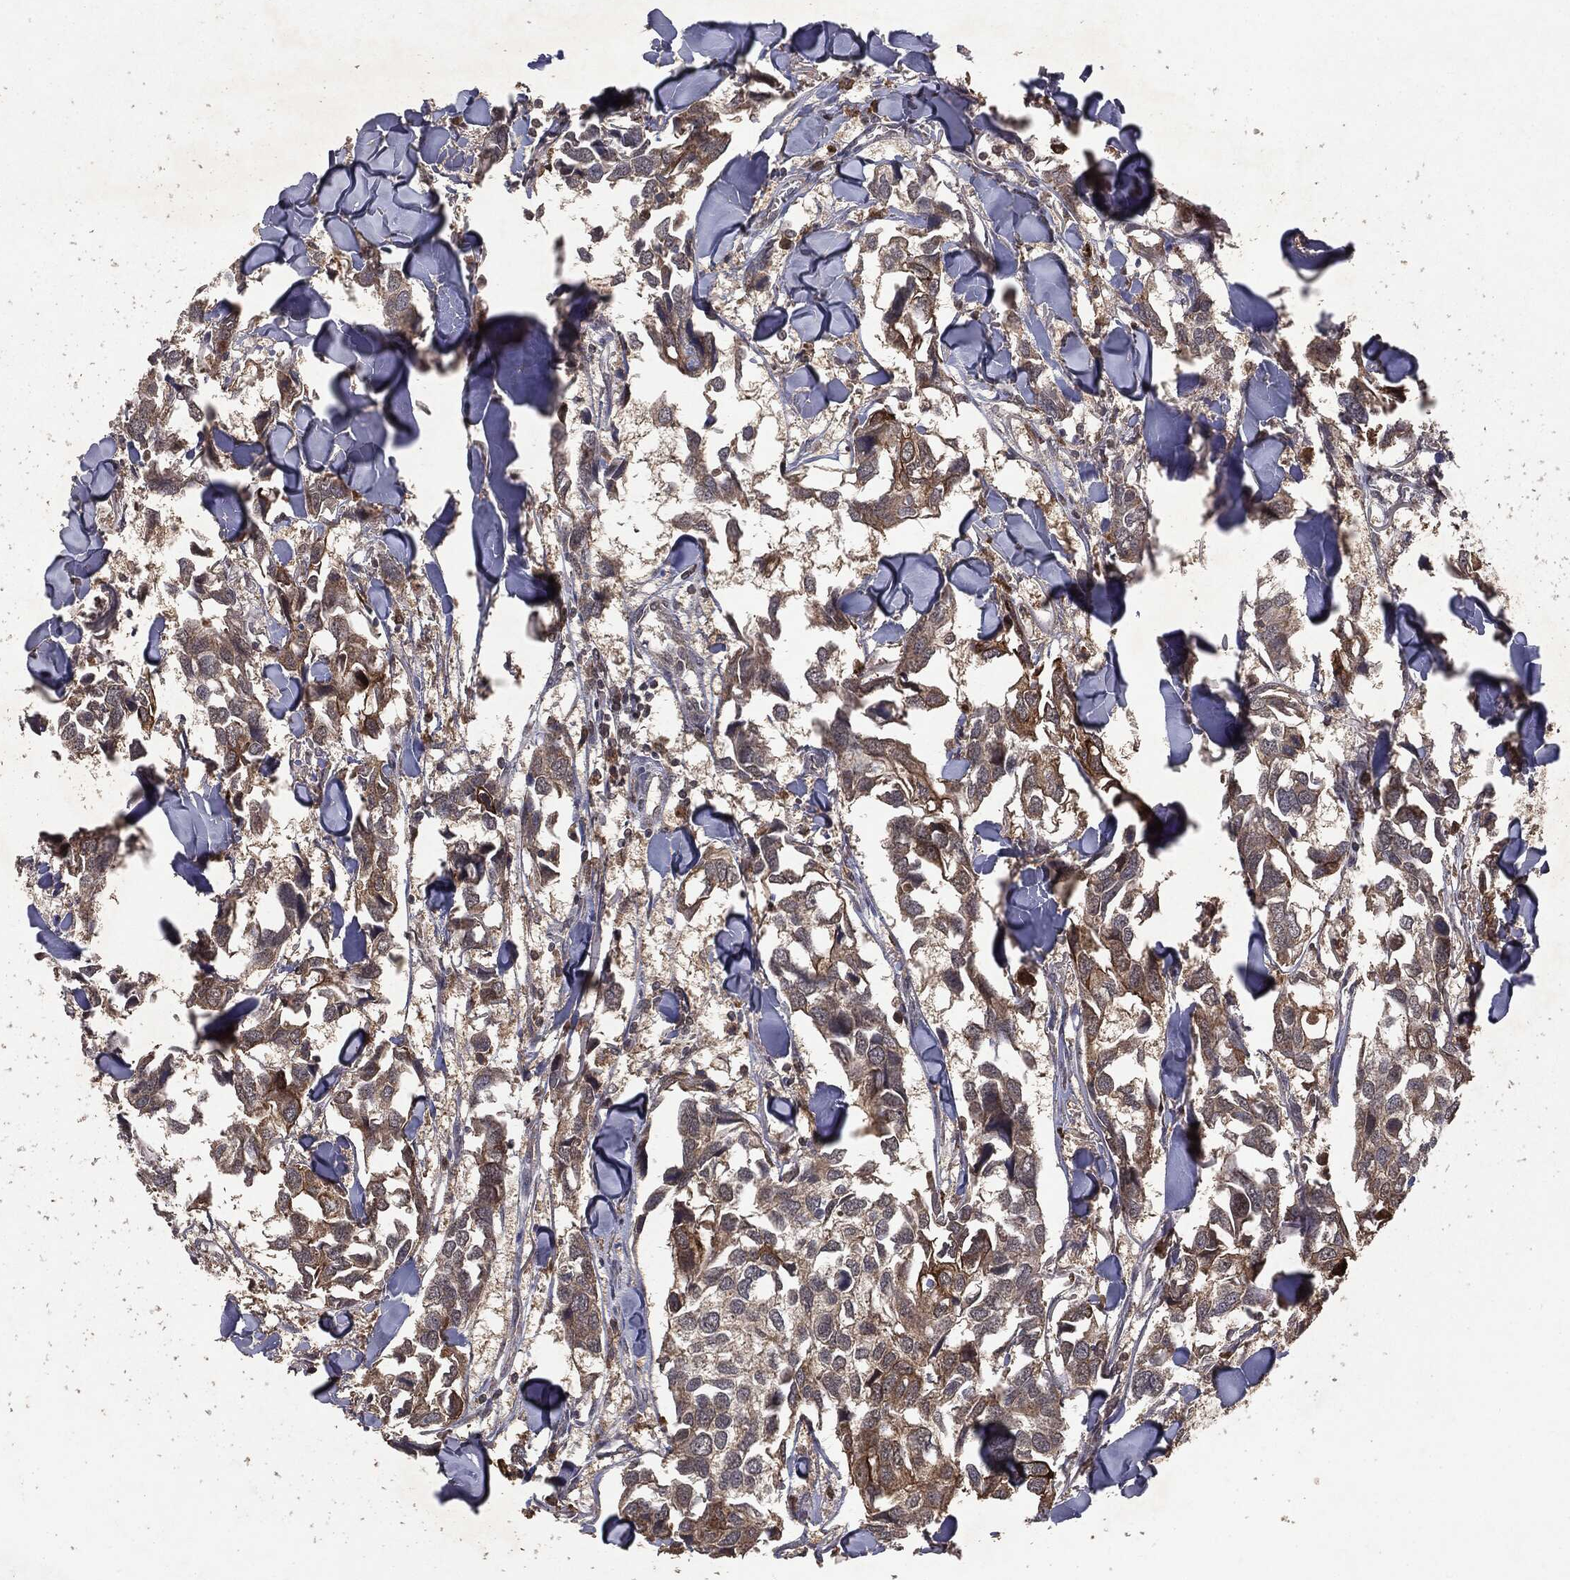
{"staining": {"intensity": "weak", "quantity": "25%-75%", "location": "cytoplasmic/membranous"}, "tissue": "breast cancer", "cell_type": "Tumor cells", "image_type": "cancer", "snomed": [{"axis": "morphology", "description": "Duct carcinoma"}, {"axis": "topography", "description": "Breast"}], "caption": "Immunohistochemical staining of breast invasive ductal carcinoma demonstrates weak cytoplasmic/membranous protein positivity in approximately 25%-75% of tumor cells. Immunohistochemistry stains the protein in brown and the nuclei are stained blue.", "gene": "MTOR", "patient": {"sex": "female", "age": 83}}